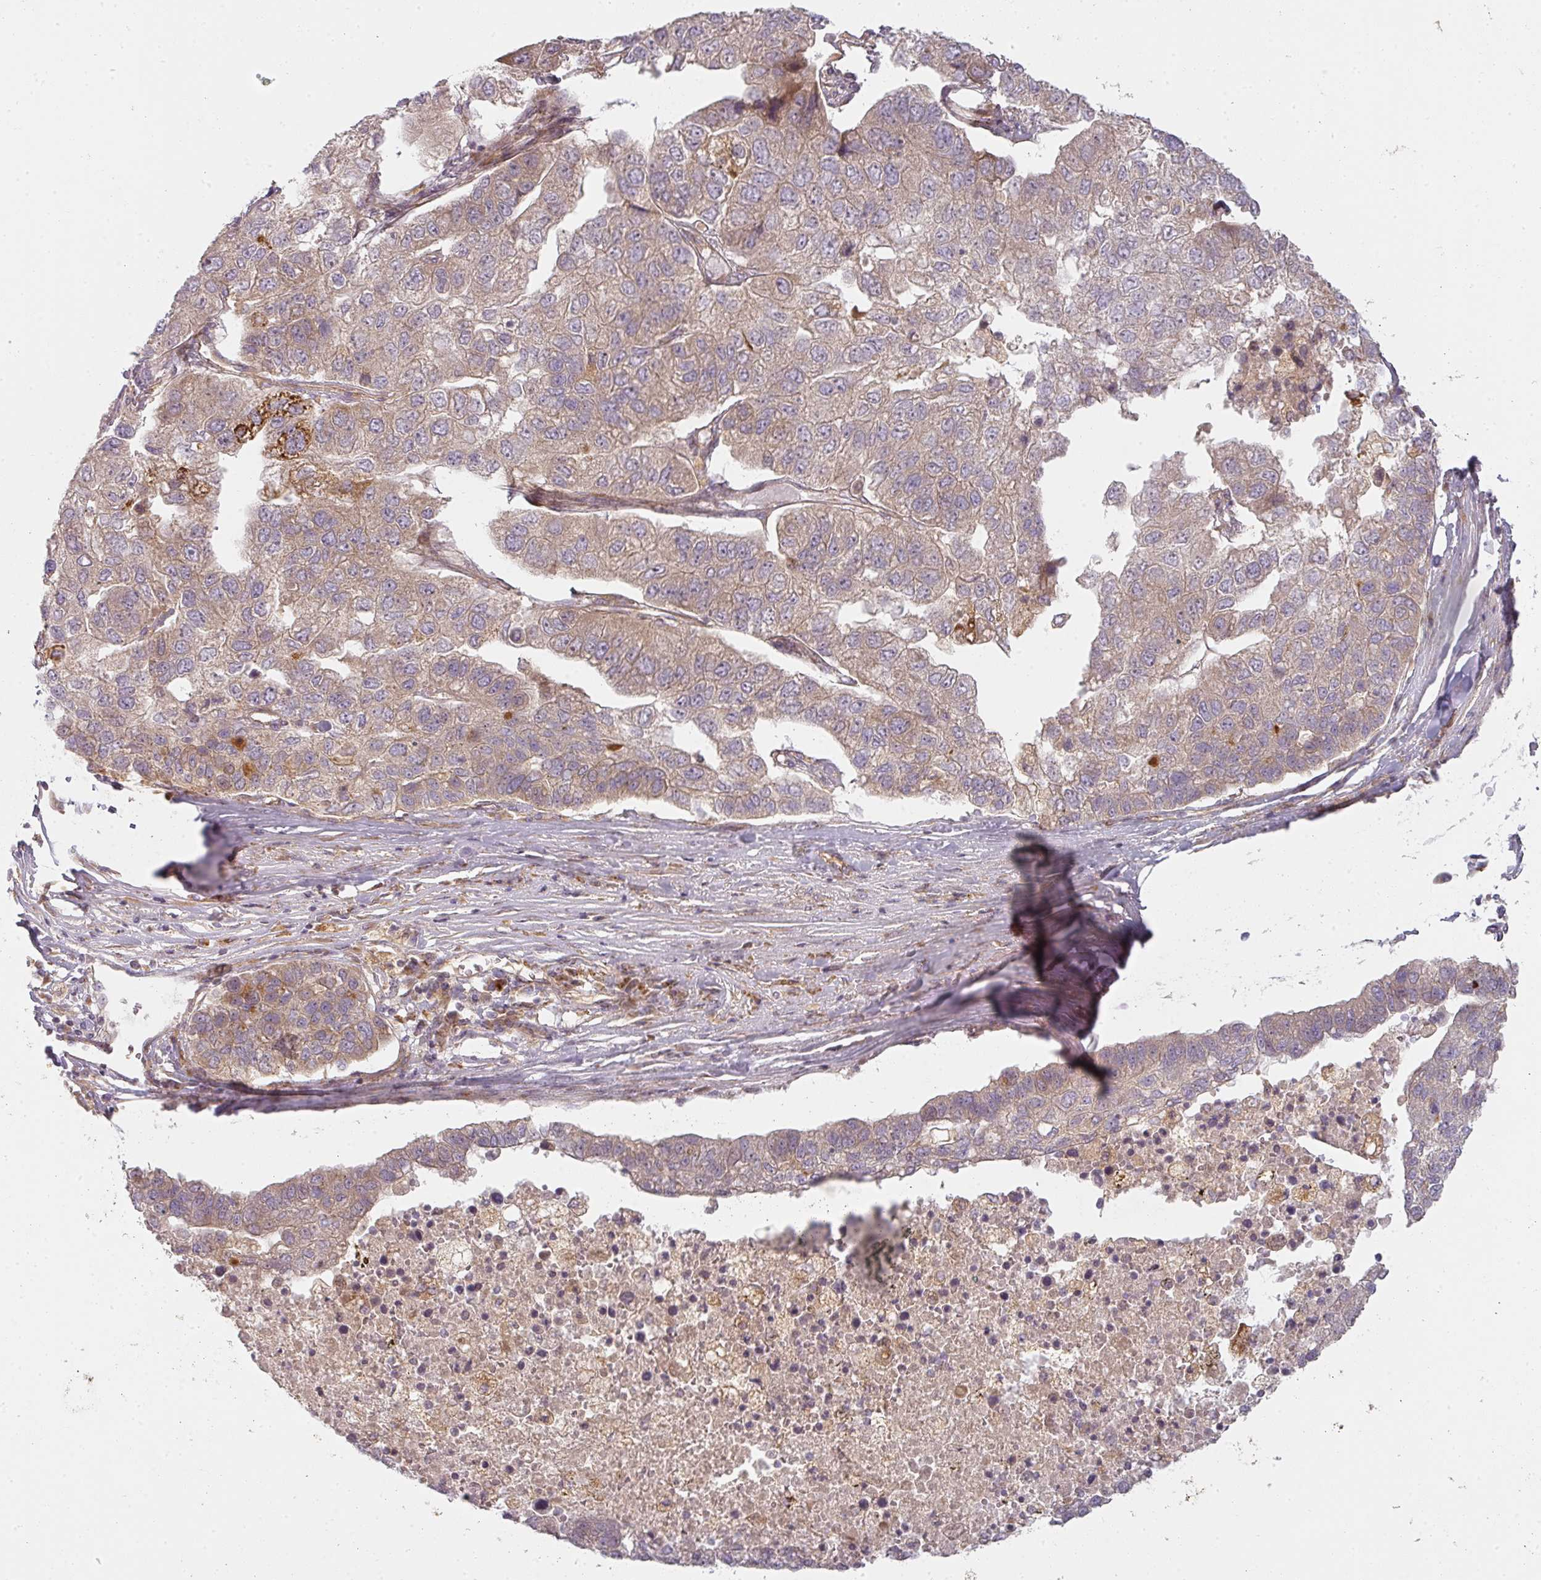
{"staining": {"intensity": "weak", "quantity": "25%-75%", "location": "cytoplasmic/membranous"}, "tissue": "pancreatic cancer", "cell_type": "Tumor cells", "image_type": "cancer", "snomed": [{"axis": "morphology", "description": "Adenocarcinoma, NOS"}, {"axis": "topography", "description": "Pancreas"}], "caption": "Pancreatic adenocarcinoma stained for a protein shows weak cytoplasmic/membranous positivity in tumor cells.", "gene": "CNOT1", "patient": {"sex": "female", "age": 61}}